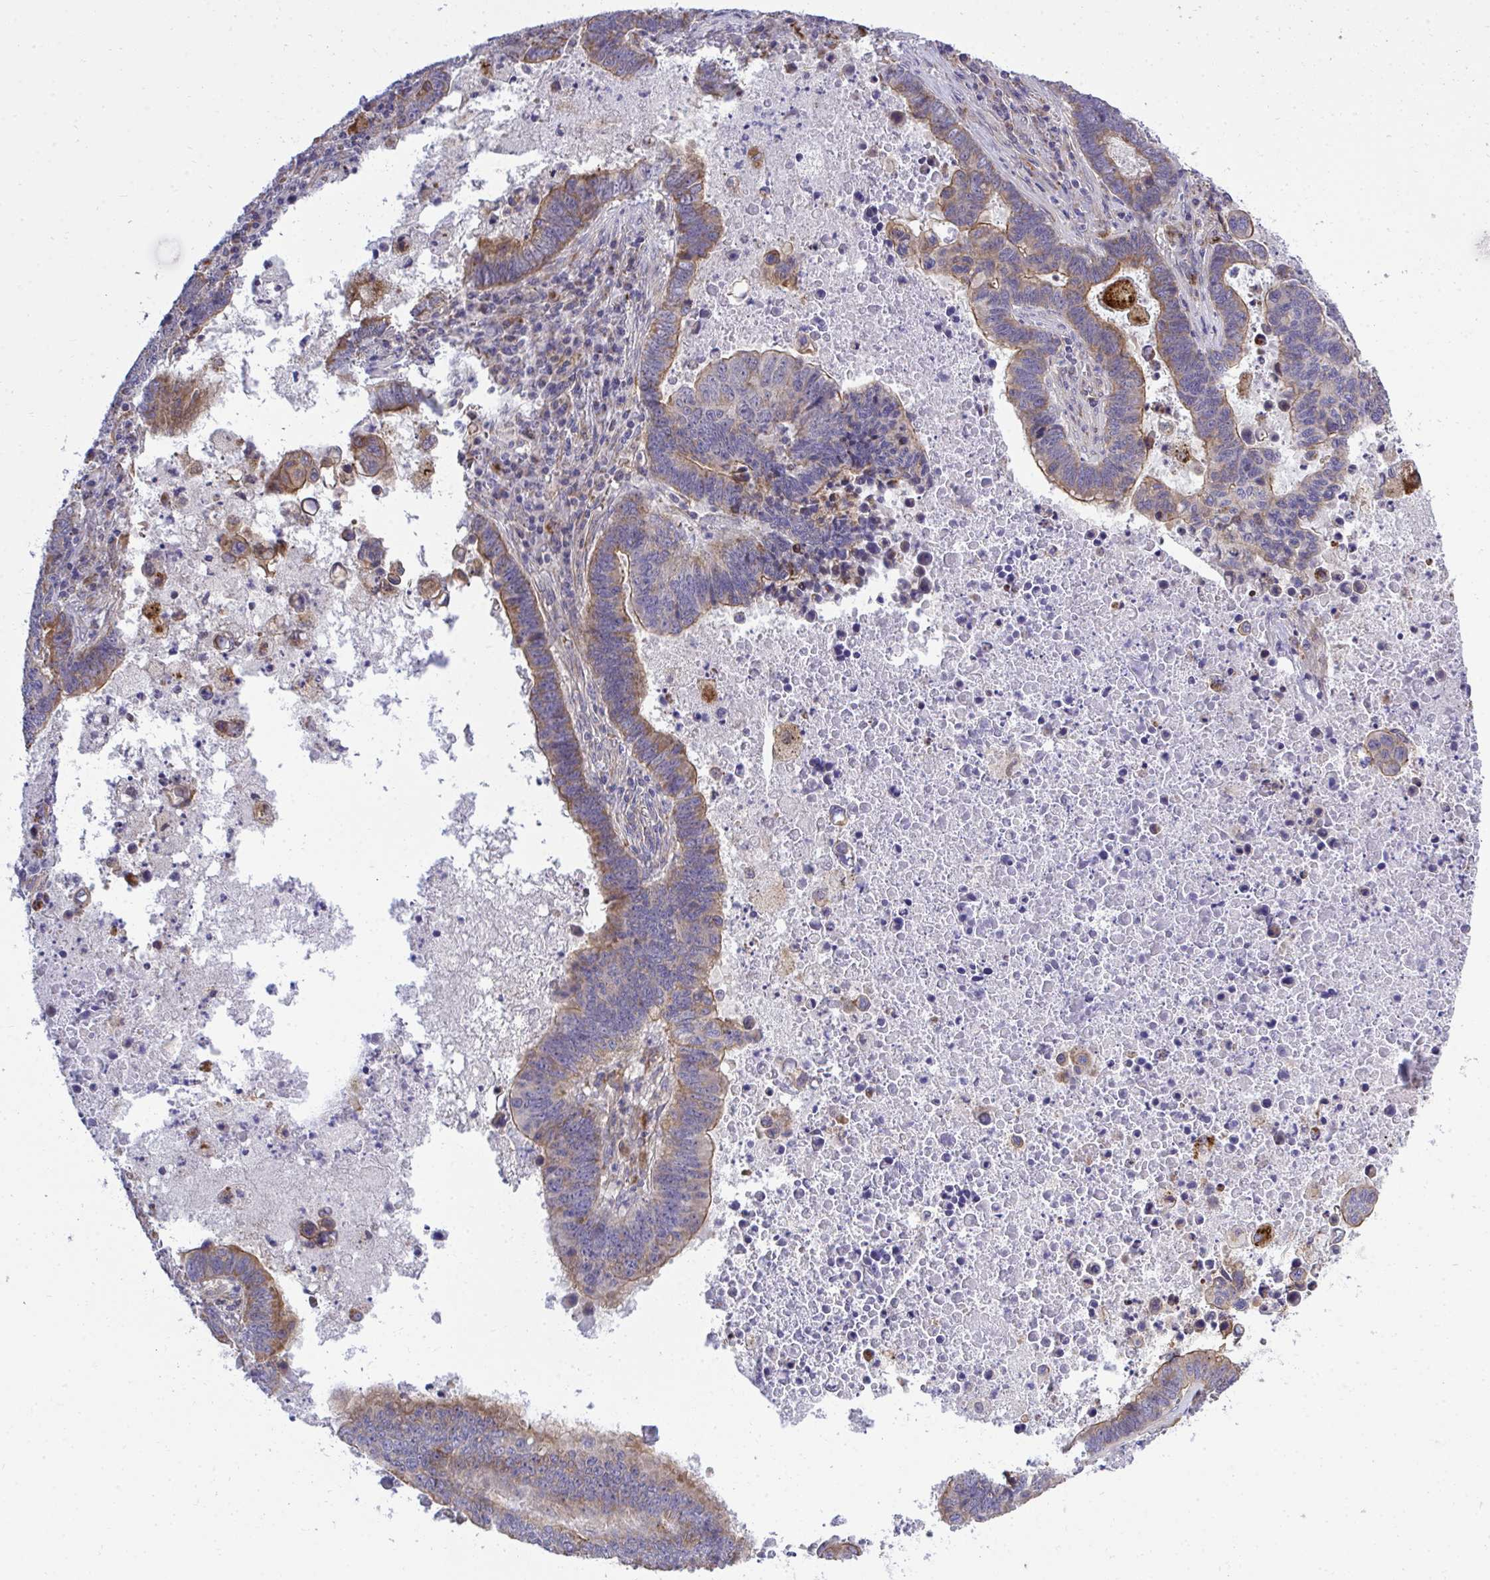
{"staining": {"intensity": "moderate", "quantity": "25%-75%", "location": "cytoplasmic/membranous"}, "tissue": "lung cancer", "cell_type": "Tumor cells", "image_type": "cancer", "snomed": [{"axis": "morphology", "description": "Aneuploidy"}, {"axis": "morphology", "description": "Adenocarcinoma, NOS"}, {"axis": "morphology", "description": "Adenocarcinoma primary or metastatic"}, {"axis": "topography", "description": "Lung"}], "caption": "Protein positivity by IHC displays moderate cytoplasmic/membranous positivity in approximately 25%-75% of tumor cells in adenocarcinoma primary or metastatic (lung). (IHC, brightfield microscopy, high magnification).", "gene": "XAF1", "patient": {"sex": "female", "age": 75}}